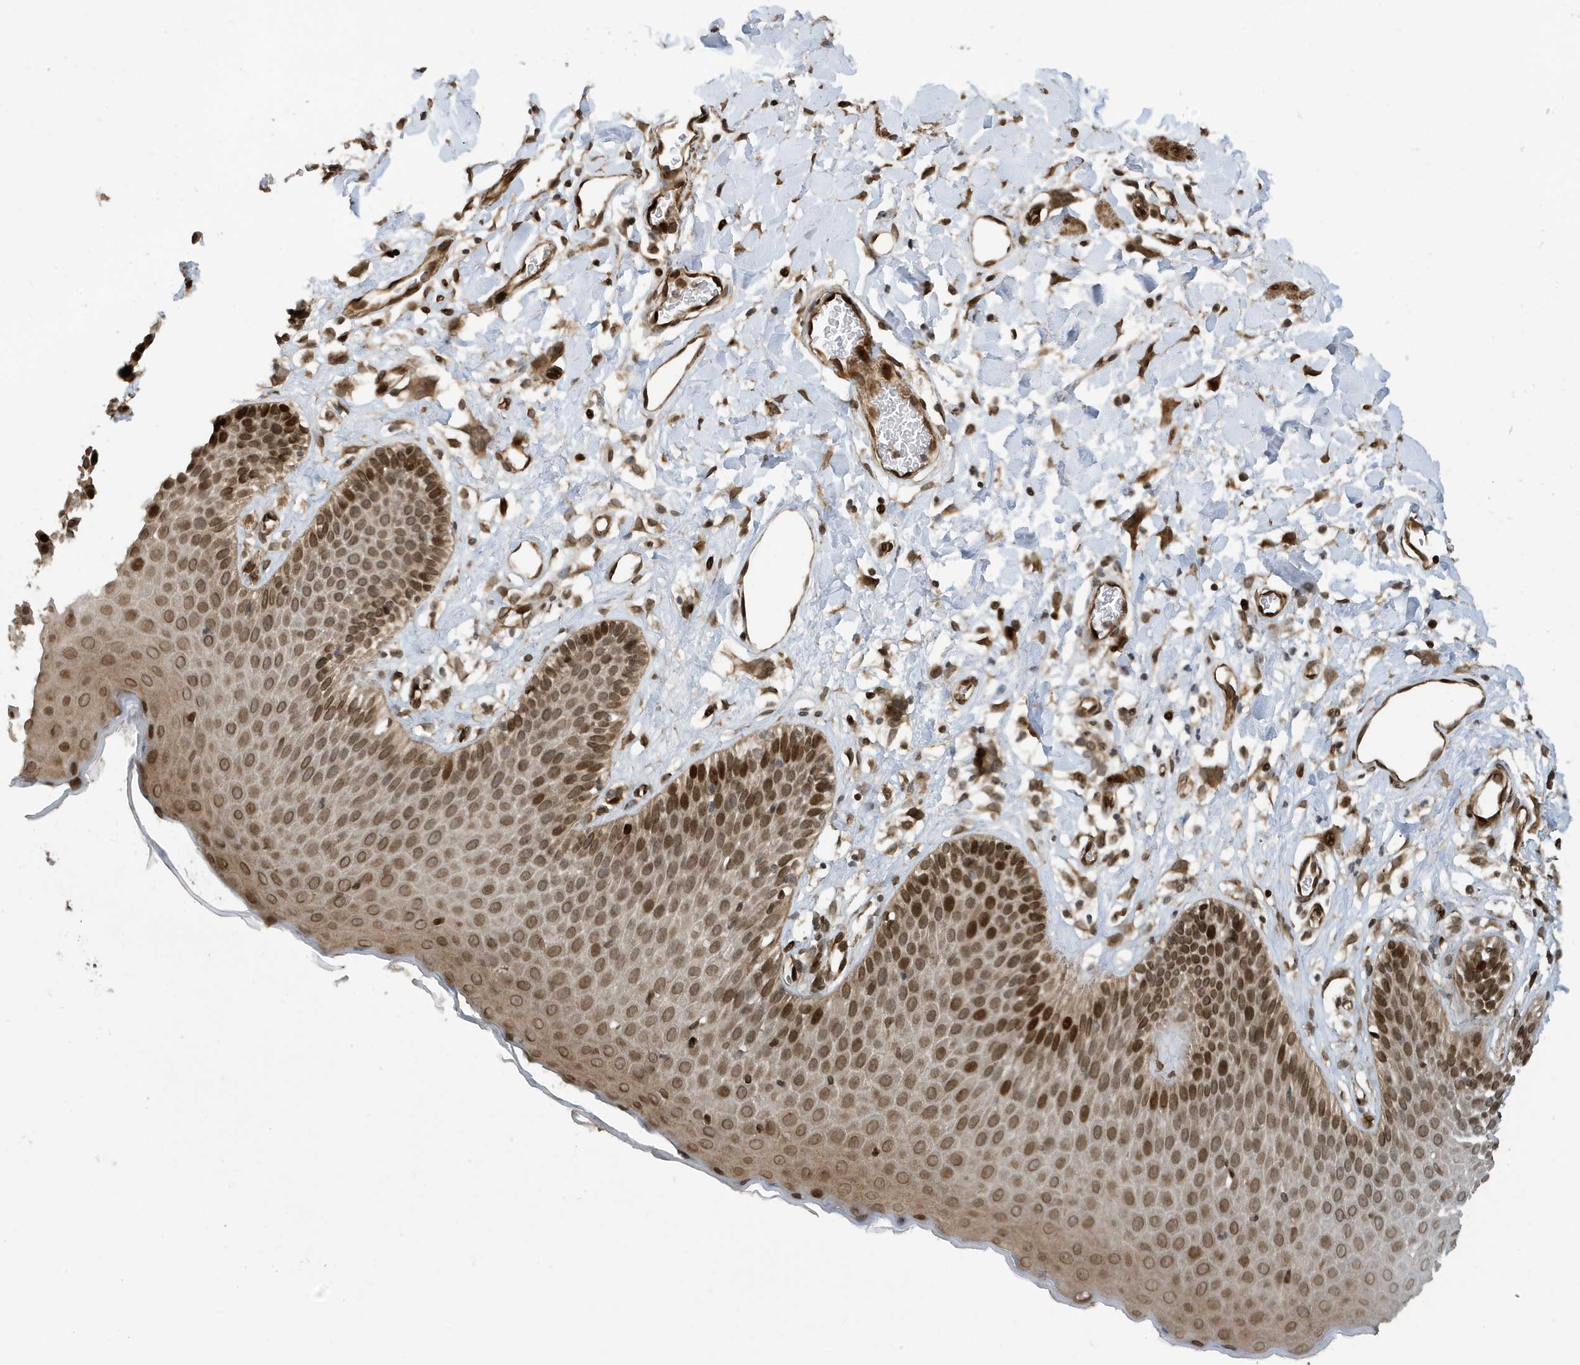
{"staining": {"intensity": "moderate", "quantity": ">75%", "location": "nuclear"}, "tissue": "skin", "cell_type": "Epidermal cells", "image_type": "normal", "snomed": [{"axis": "morphology", "description": "Normal tissue, NOS"}, {"axis": "topography", "description": "Vulva"}], "caption": "A brown stain shows moderate nuclear positivity of a protein in epidermal cells of benign human skin. Immunohistochemistry (ihc) stains the protein of interest in brown and the nuclei are stained blue.", "gene": "DUSP18", "patient": {"sex": "female", "age": 68}}